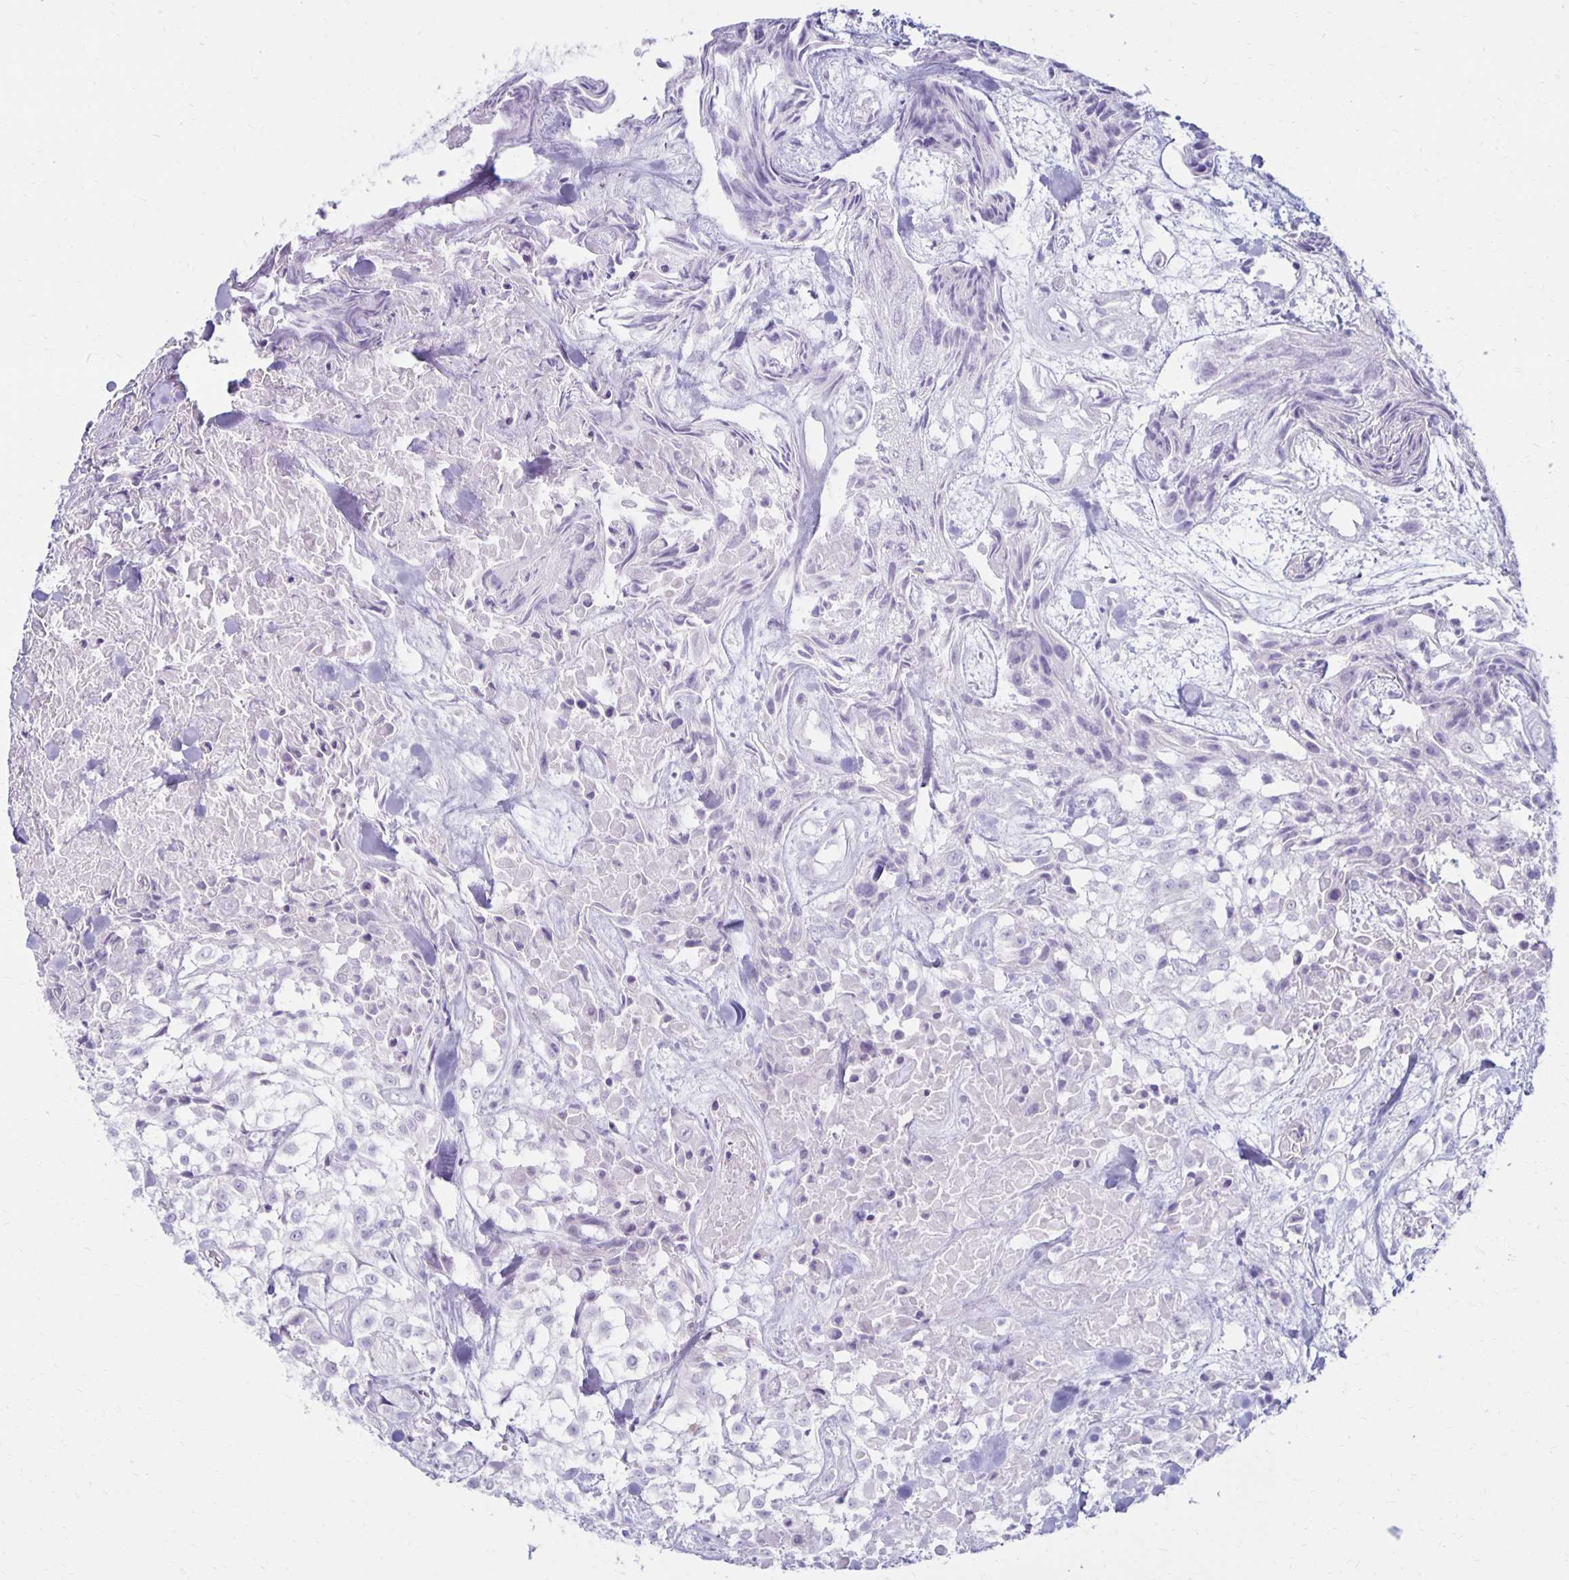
{"staining": {"intensity": "negative", "quantity": "none", "location": "none"}, "tissue": "urothelial cancer", "cell_type": "Tumor cells", "image_type": "cancer", "snomed": [{"axis": "morphology", "description": "Urothelial carcinoma, High grade"}, {"axis": "topography", "description": "Urinary bladder"}], "caption": "Immunohistochemistry (IHC) of urothelial carcinoma (high-grade) reveals no expression in tumor cells.", "gene": "RYR1", "patient": {"sex": "male", "age": 56}}